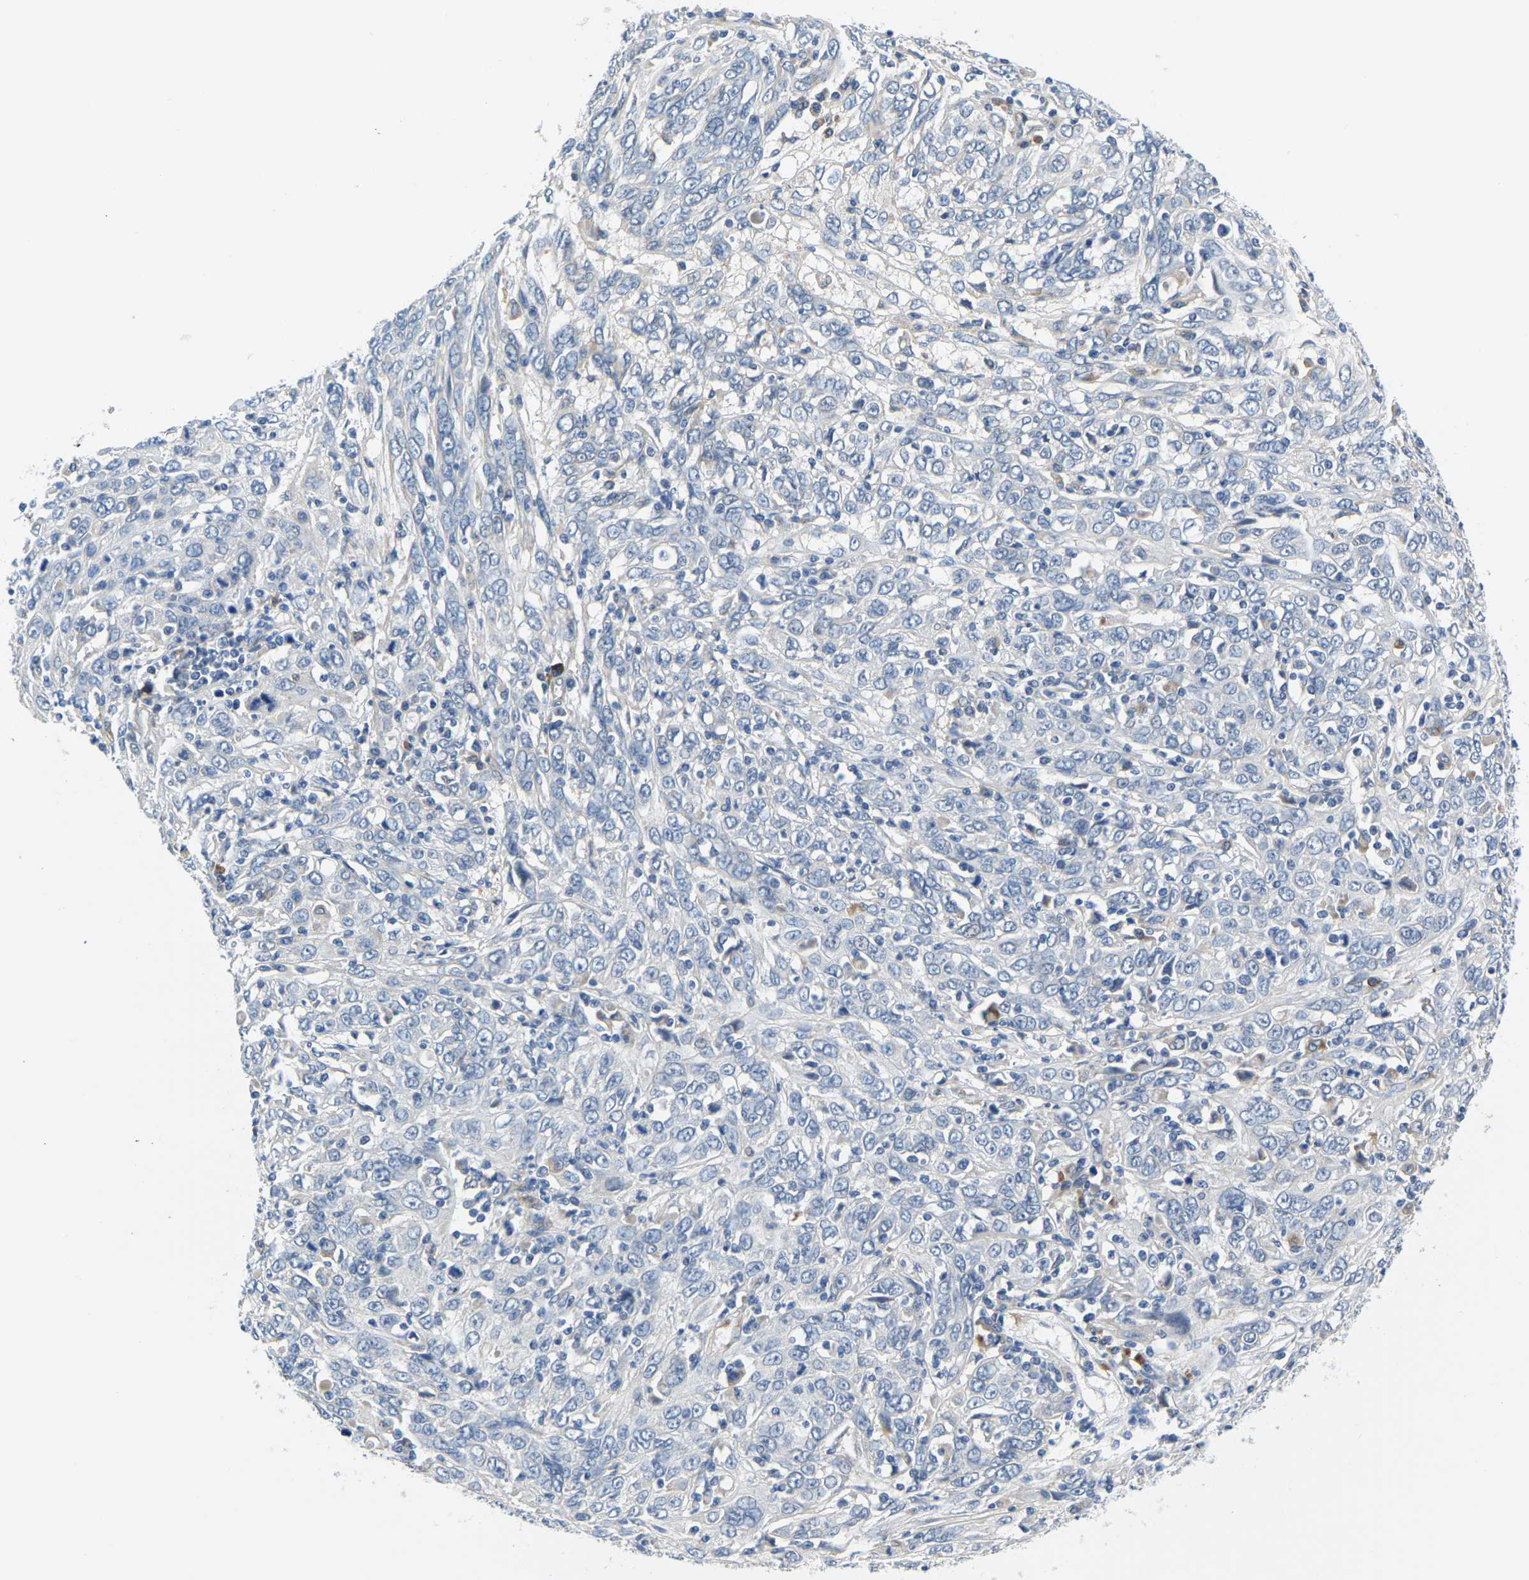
{"staining": {"intensity": "weak", "quantity": "<25%", "location": "cytoplasmic/membranous"}, "tissue": "cervical cancer", "cell_type": "Tumor cells", "image_type": "cancer", "snomed": [{"axis": "morphology", "description": "Squamous cell carcinoma, NOS"}, {"axis": "topography", "description": "Cervix"}], "caption": "Cervical squamous cell carcinoma stained for a protein using IHC reveals no staining tumor cells.", "gene": "LIAS", "patient": {"sex": "female", "age": 46}}